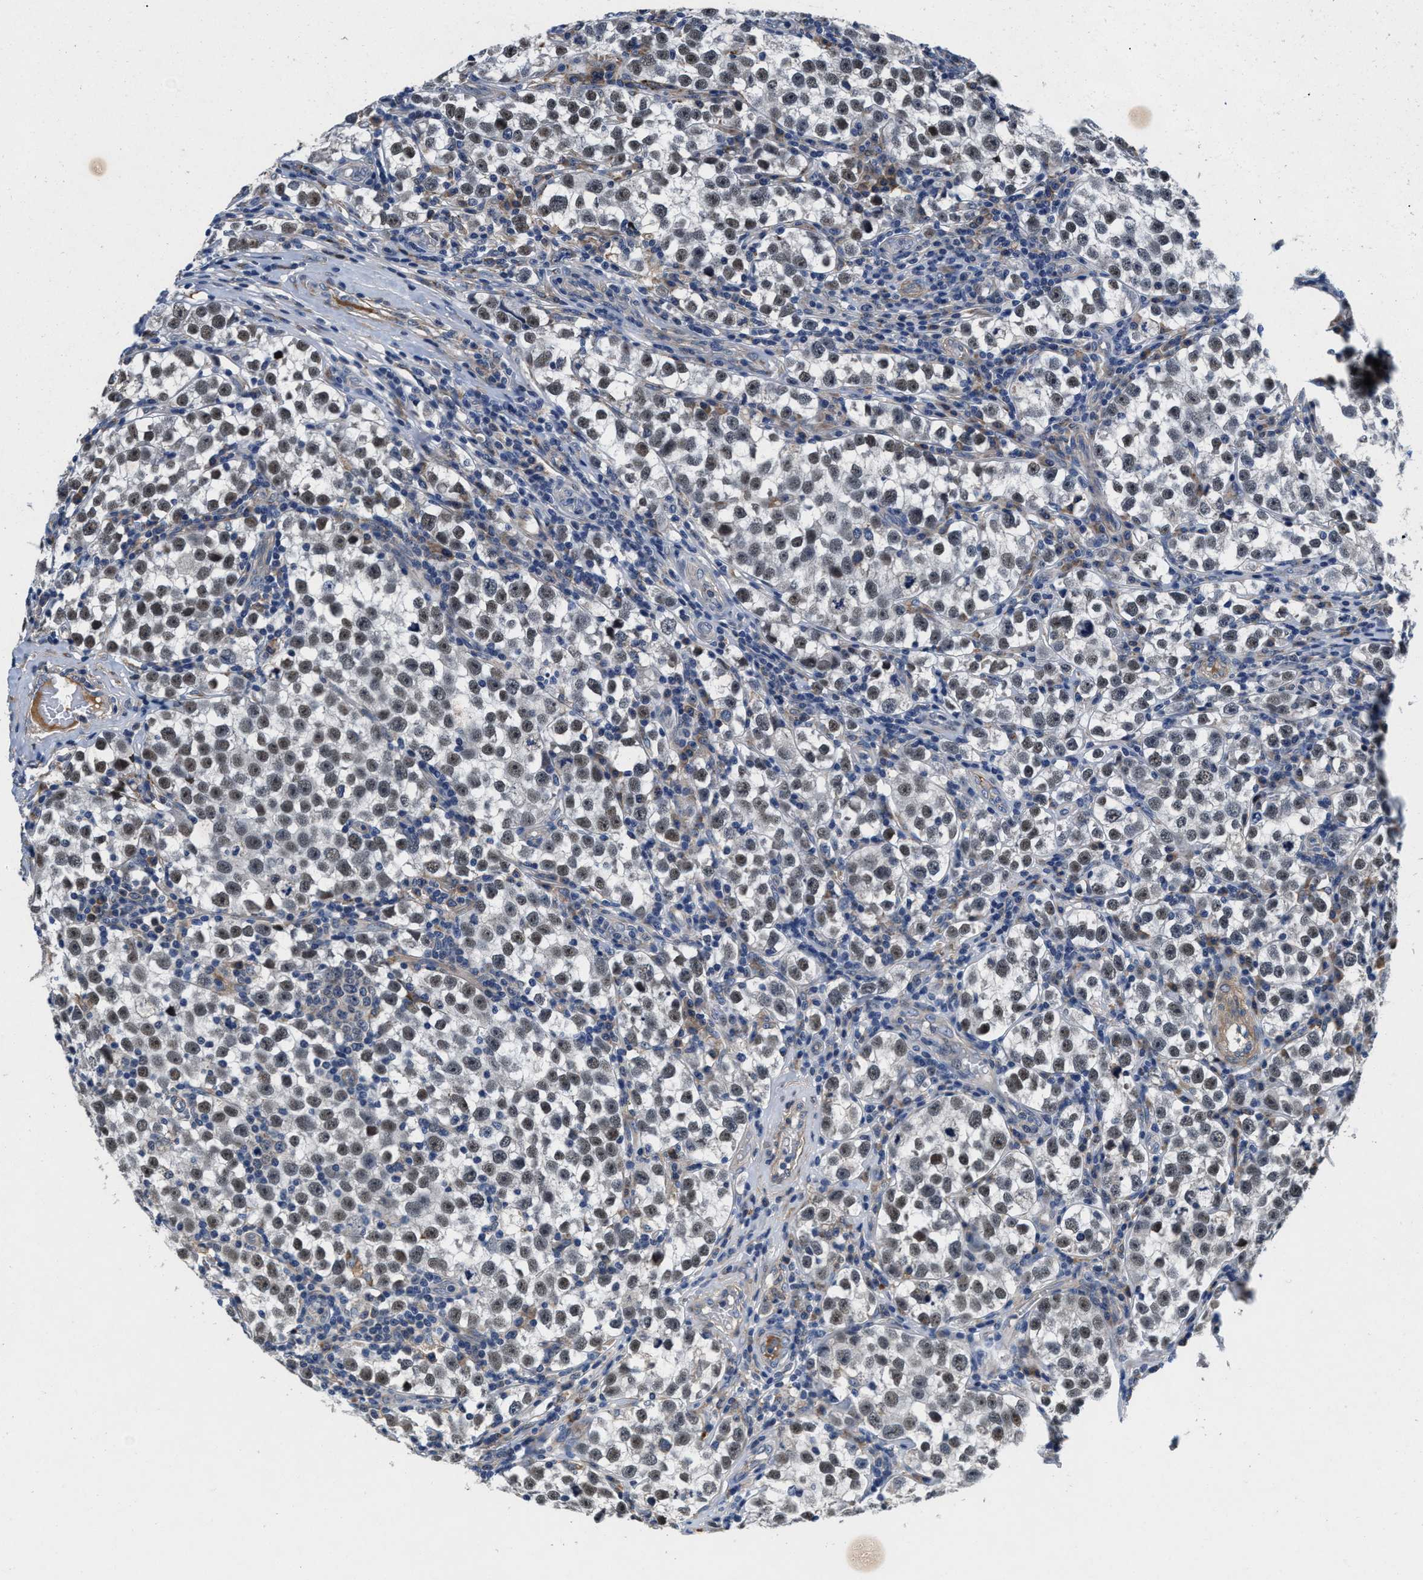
{"staining": {"intensity": "weak", "quantity": ">75%", "location": "nuclear"}, "tissue": "testis cancer", "cell_type": "Tumor cells", "image_type": "cancer", "snomed": [{"axis": "morphology", "description": "Normal tissue, NOS"}, {"axis": "morphology", "description": "Seminoma, NOS"}, {"axis": "topography", "description": "Testis"}], "caption": "Immunohistochemistry staining of seminoma (testis), which reveals low levels of weak nuclear staining in approximately >75% of tumor cells indicating weak nuclear protein positivity. The staining was performed using DAB (3,3'-diaminobenzidine) (brown) for protein detection and nuclei were counterstained in hematoxylin (blue).", "gene": "SLC12A2", "patient": {"sex": "male", "age": 43}}